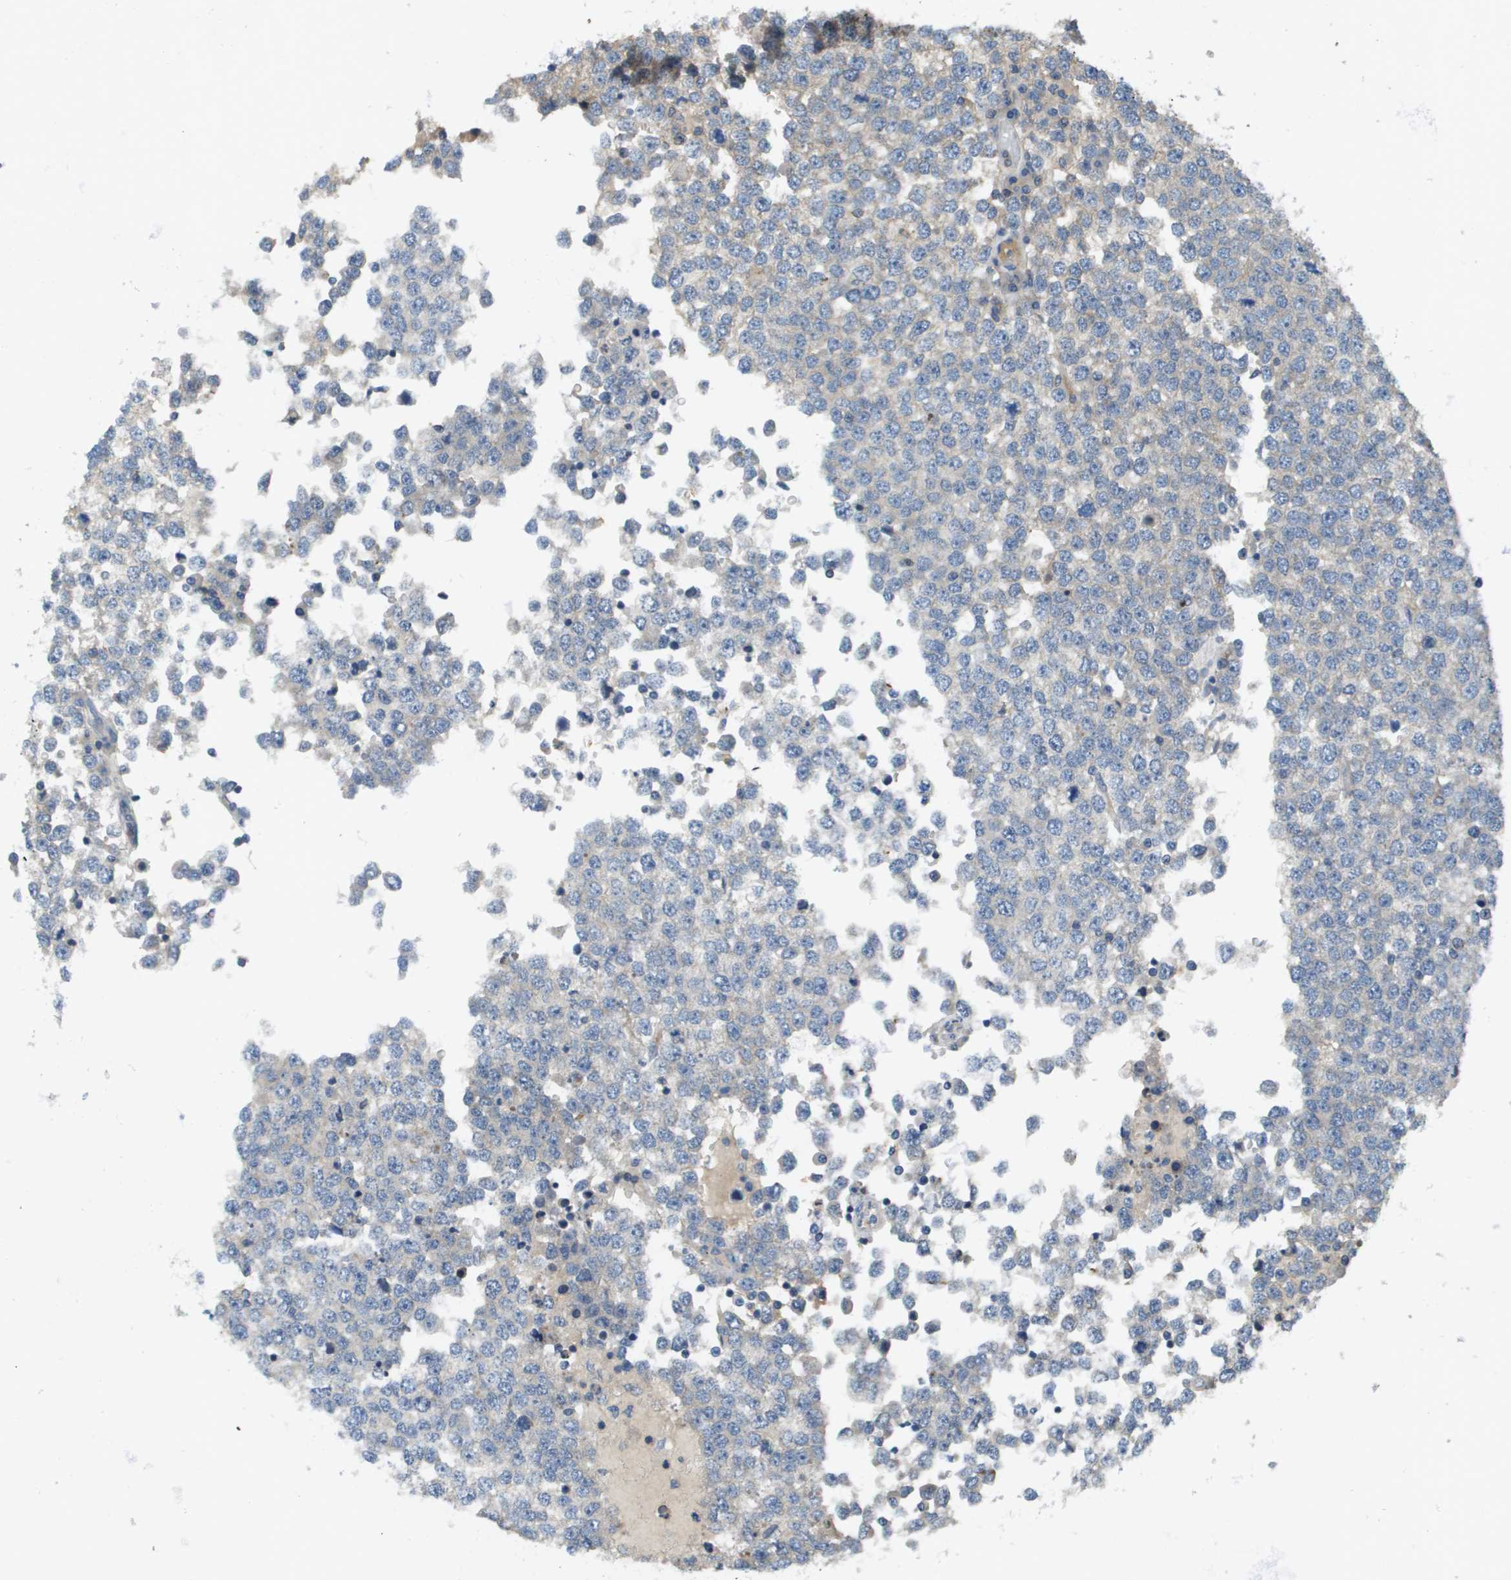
{"staining": {"intensity": "weak", "quantity": "<25%", "location": "cytoplasmic/membranous"}, "tissue": "testis cancer", "cell_type": "Tumor cells", "image_type": "cancer", "snomed": [{"axis": "morphology", "description": "Seminoma, NOS"}, {"axis": "topography", "description": "Testis"}], "caption": "There is no significant positivity in tumor cells of testis seminoma.", "gene": "KRT23", "patient": {"sex": "male", "age": 65}}